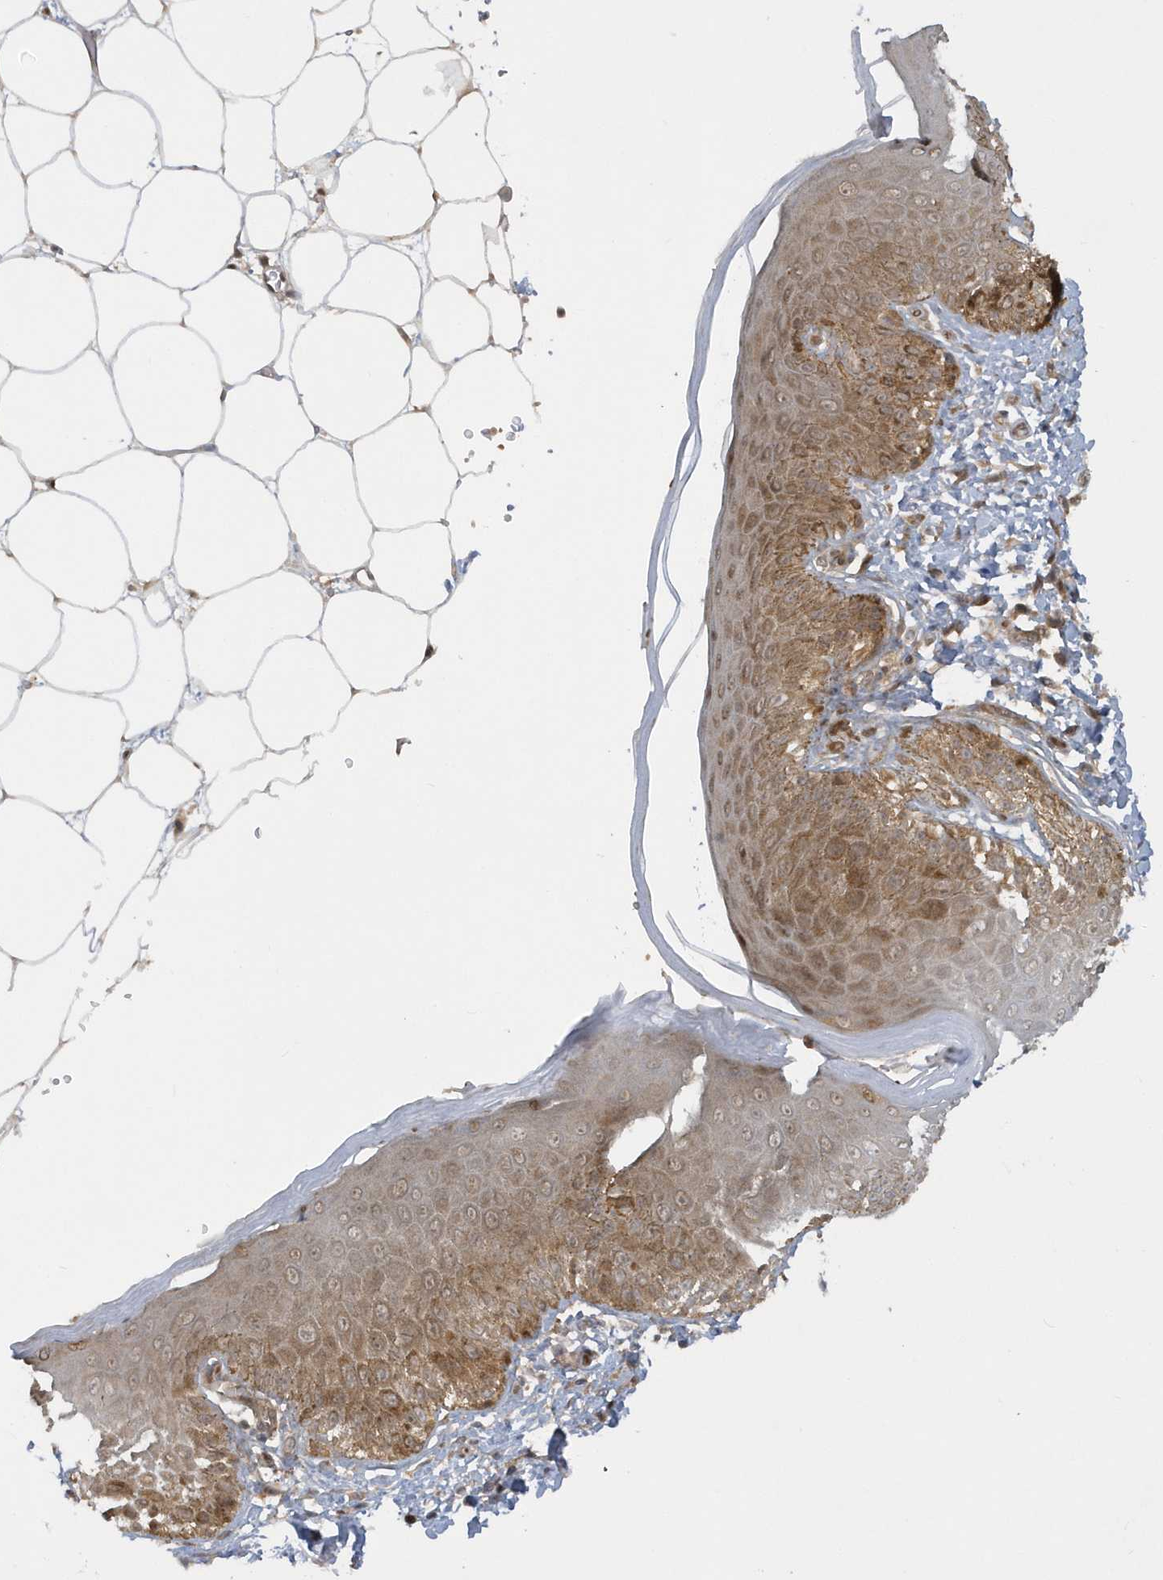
{"staining": {"intensity": "moderate", "quantity": ">75%", "location": "cytoplasmic/membranous"}, "tissue": "skin", "cell_type": "Epidermal cells", "image_type": "normal", "snomed": [{"axis": "morphology", "description": "Normal tissue, NOS"}, {"axis": "topography", "description": "Anal"}], "caption": "Immunohistochemistry (IHC) staining of unremarkable skin, which displays medium levels of moderate cytoplasmic/membranous staining in about >75% of epidermal cells indicating moderate cytoplasmic/membranous protein staining. The staining was performed using DAB (3,3'-diaminobenzidine) (brown) for protein detection and nuclei were counterstained in hematoxylin (blue).", "gene": "ATG4A", "patient": {"sex": "male", "age": 44}}